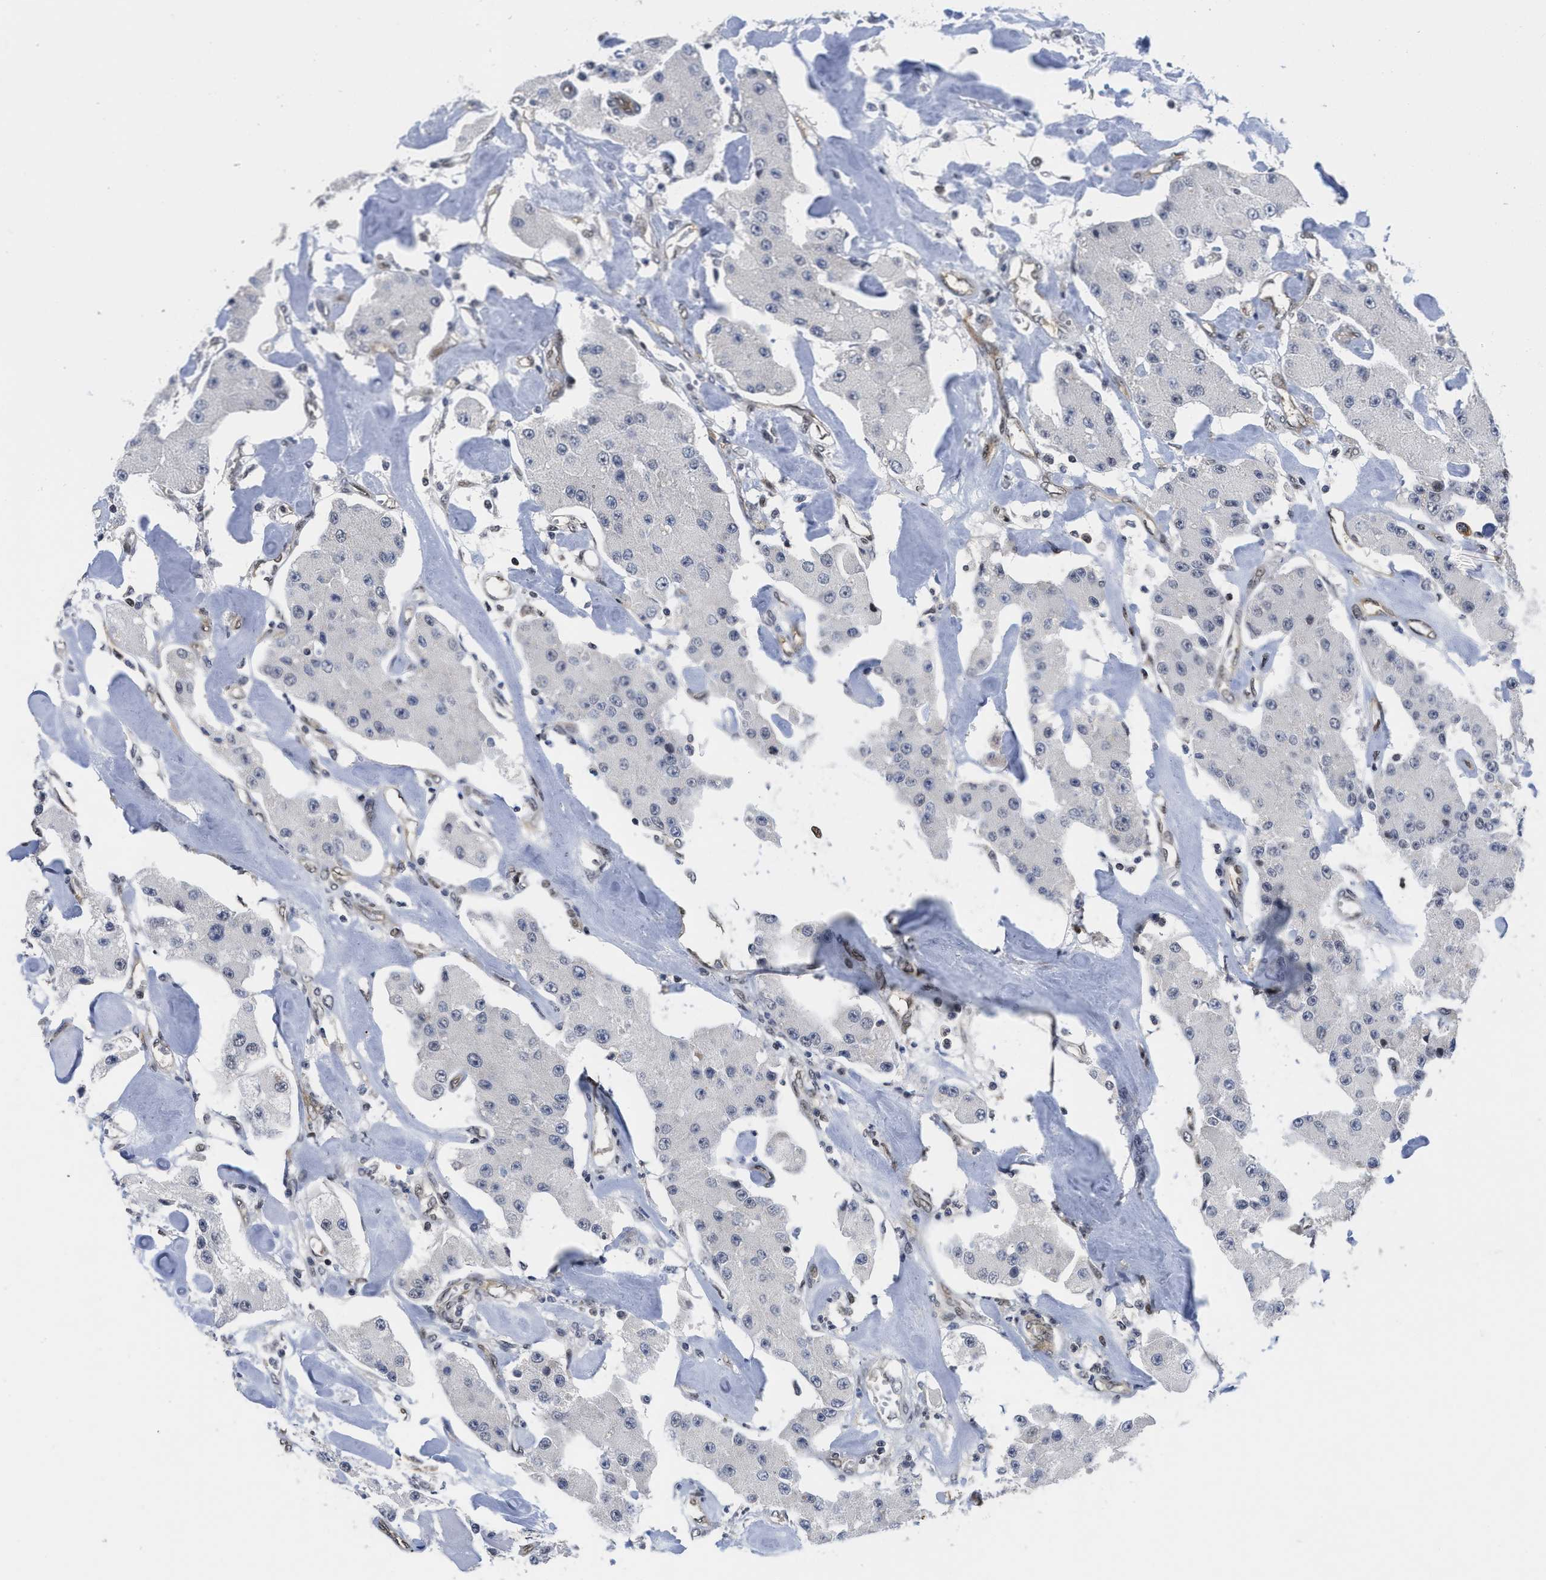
{"staining": {"intensity": "negative", "quantity": "none", "location": "none"}, "tissue": "carcinoid", "cell_type": "Tumor cells", "image_type": "cancer", "snomed": [{"axis": "morphology", "description": "Carcinoid, malignant, NOS"}, {"axis": "topography", "description": "Pancreas"}], "caption": "DAB (3,3'-diaminobenzidine) immunohistochemical staining of human malignant carcinoid displays no significant positivity in tumor cells. (DAB immunohistochemistry (IHC) visualized using brightfield microscopy, high magnification).", "gene": "HIF1A", "patient": {"sex": "male", "age": 41}}